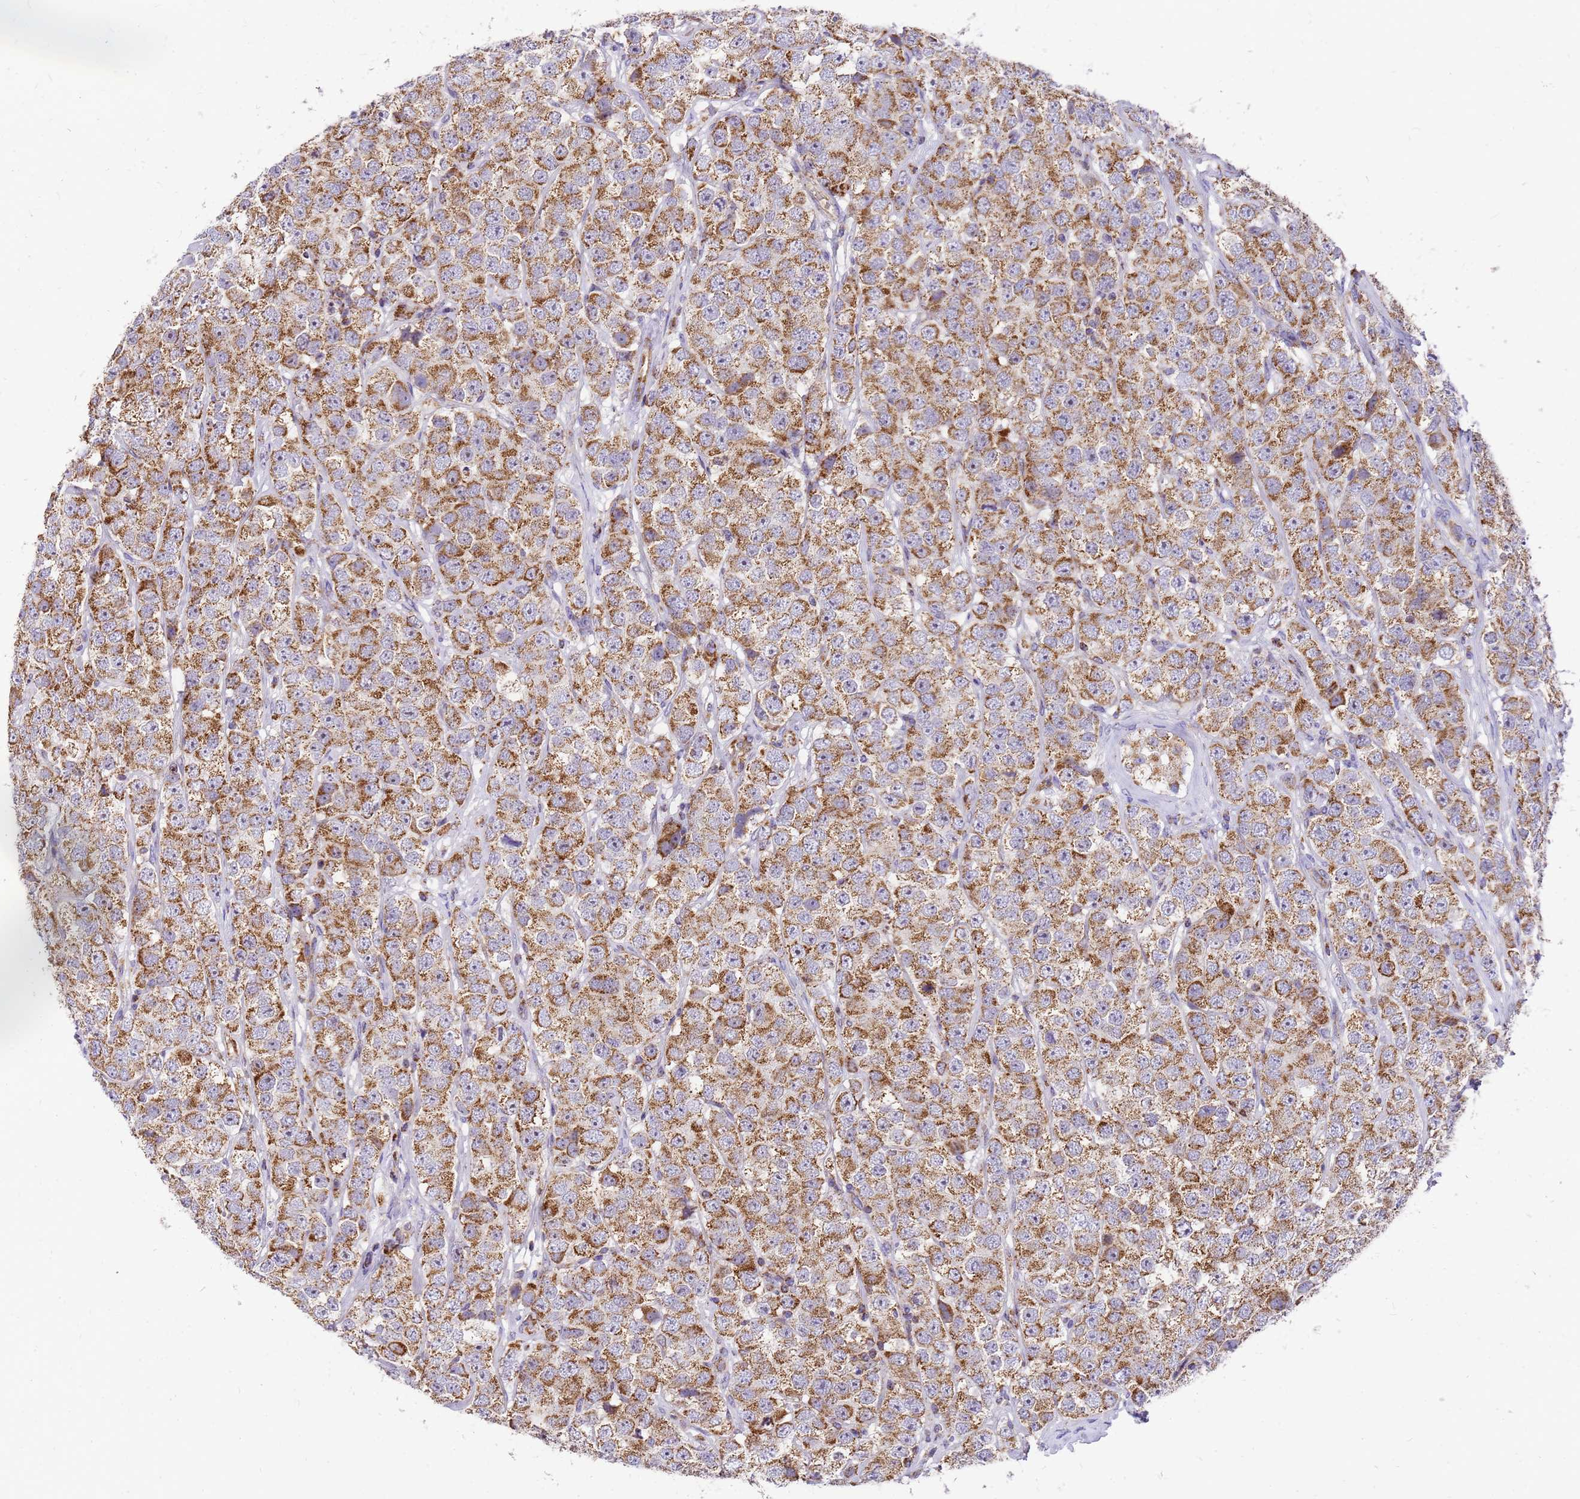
{"staining": {"intensity": "moderate", "quantity": ">75%", "location": "cytoplasmic/membranous"}, "tissue": "testis cancer", "cell_type": "Tumor cells", "image_type": "cancer", "snomed": [{"axis": "morphology", "description": "Seminoma, NOS"}, {"axis": "topography", "description": "Testis"}], "caption": "An IHC image of neoplastic tissue is shown. Protein staining in brown shows moderate cytoplasmic/membranous positivity in testis seminoma within tumor cells. (Stains: DAB (3,3'-diaminobenzidine) in brown, nuclei in blue, Microscopy: brightfield microscopy at high magnification).", "gene": "MRPS26", "patient": {"sex": "male", "age": 28}}